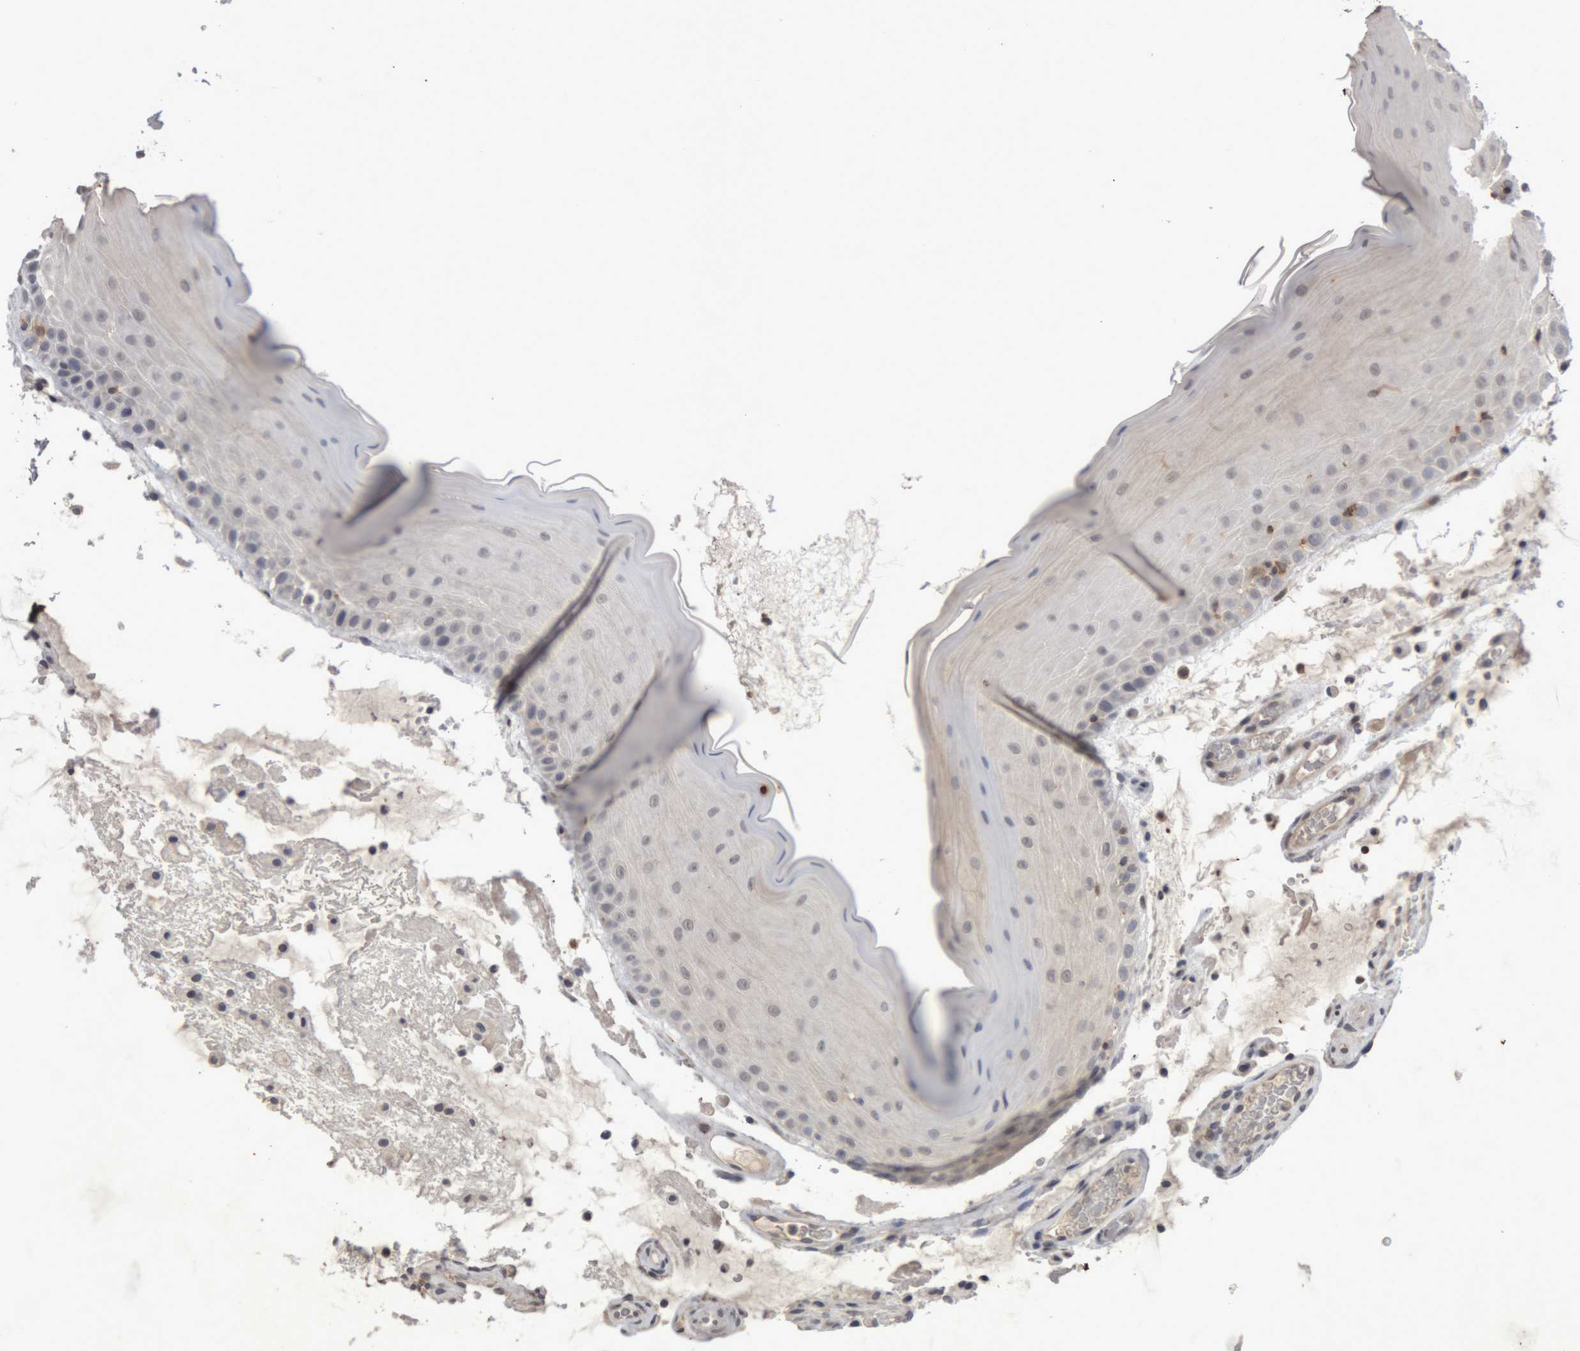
{"staining": {"intensity": "weak", "quantity": "25%-75%", "location": "nuclear"}, "tissue": "oral mucosa", "cell_type": "Squamous epithelial cells", "image_type": "normal", "snomed": [{"axis": "morphology", "description": "Normal tissue, NOS"}, {"axis": "topography", "description": "Oral tissue"}], "caption": "IHC (DAB) staining of normal oral mucosa demonstrates weak nuclear protein positivity in approximately 25%-75% of squamous epithelial cells.", "gene": "NFATC2", "patient": {"sex": "male", "age": 13}}